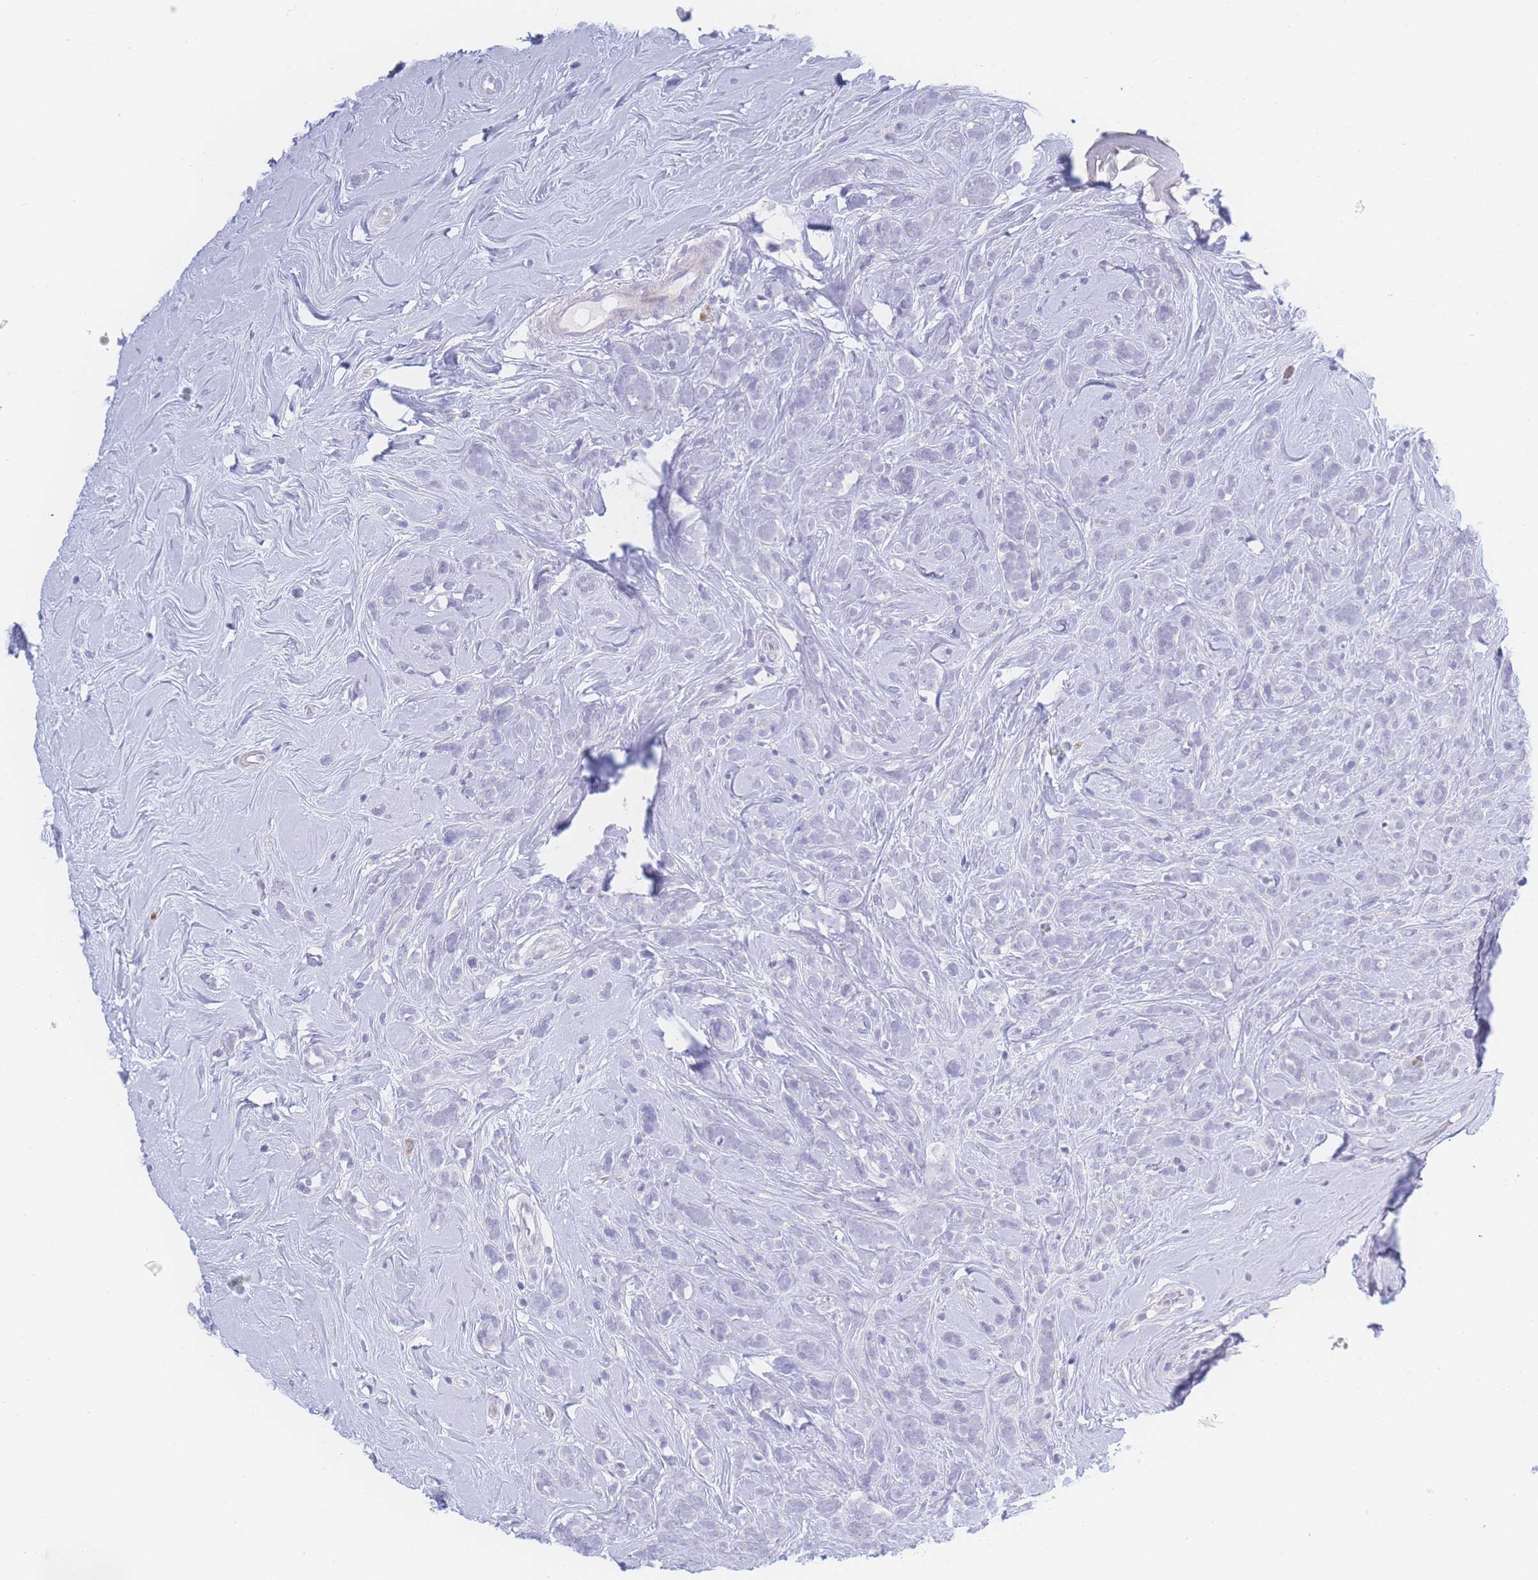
{"staining": {"intensity": "negative", "quantity": "none", "location": "none"}, "tissue": "breast cancer", "cell_type": "Tumor cells", "image_type": "cancer", "snomed": [{"axis": "morphology", "description": "Lobular carcinoma"}, {"axis": "topography", "description": "Breast"}], "caption": "Breast cancer (lobular carcinoma) was stained to show a protein in brown. There is no significant staining in tumor cells.", "gene": "PRSS22", "patient": {"sex": "female", "age": 58}}